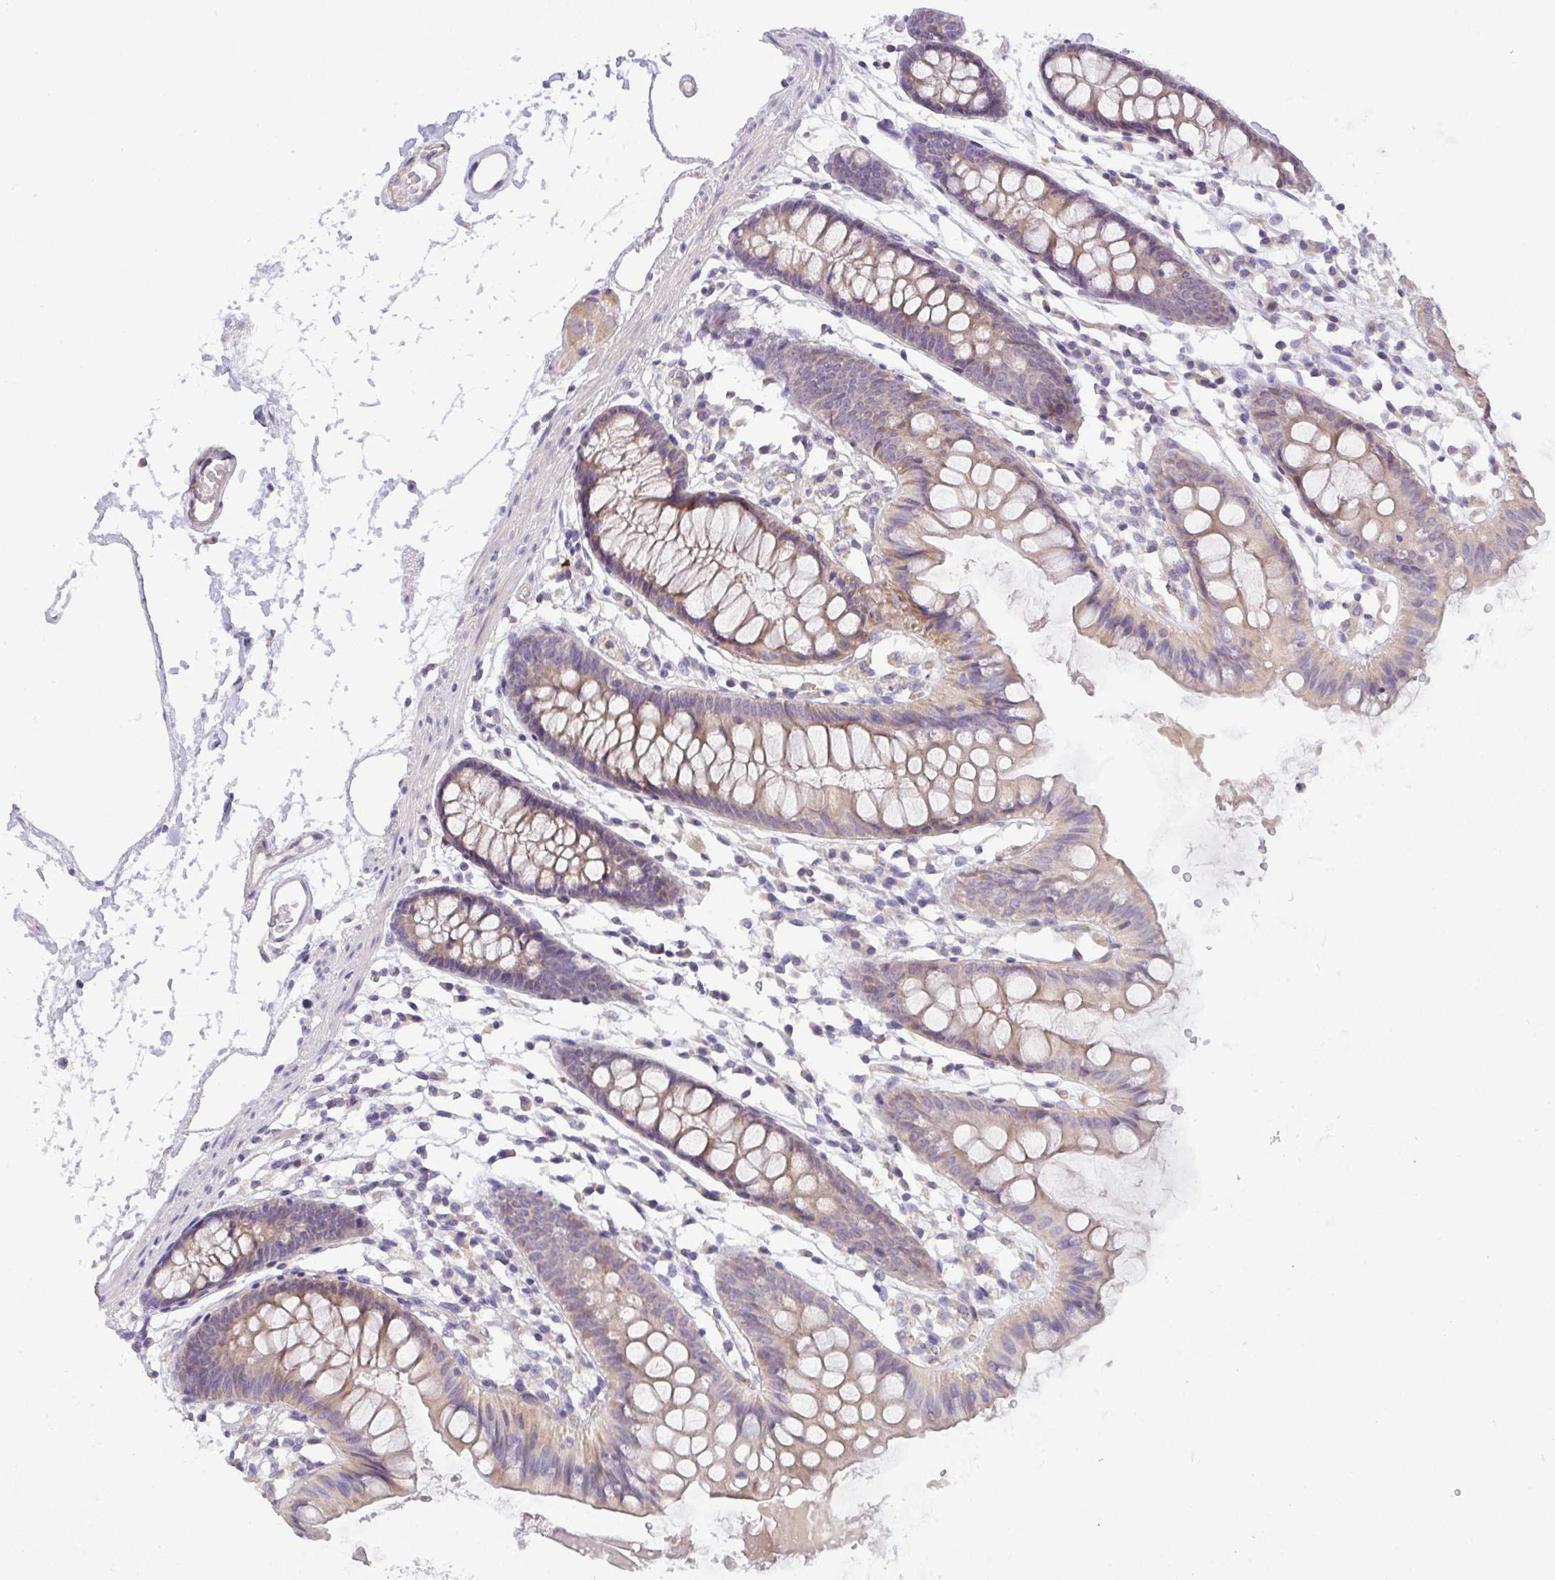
{"staining": {"intensity": "weak", "quantity": ">75%", "location": "cytoplasmic/membranous"}, "tissue": "colon", "cell_type": "Endothelial cells", "image_type": "normal", "snomed": [{"axis": "morphology", "description": "Normal tissue, NOS"}, {"axis": "topography", "description": "Colon"}], "caption": "IHC histopathology image of normal colon: colon stained using immunohistochemistry (IHC) shows low levels of weak protein expression localized specifically in the cytoplasmic/membranous of endothelial cells, appearing as a cytoplasmic/membranous brown color.", "gene": "FILIP1", "patient": {"sex": "female", "age": 84}}